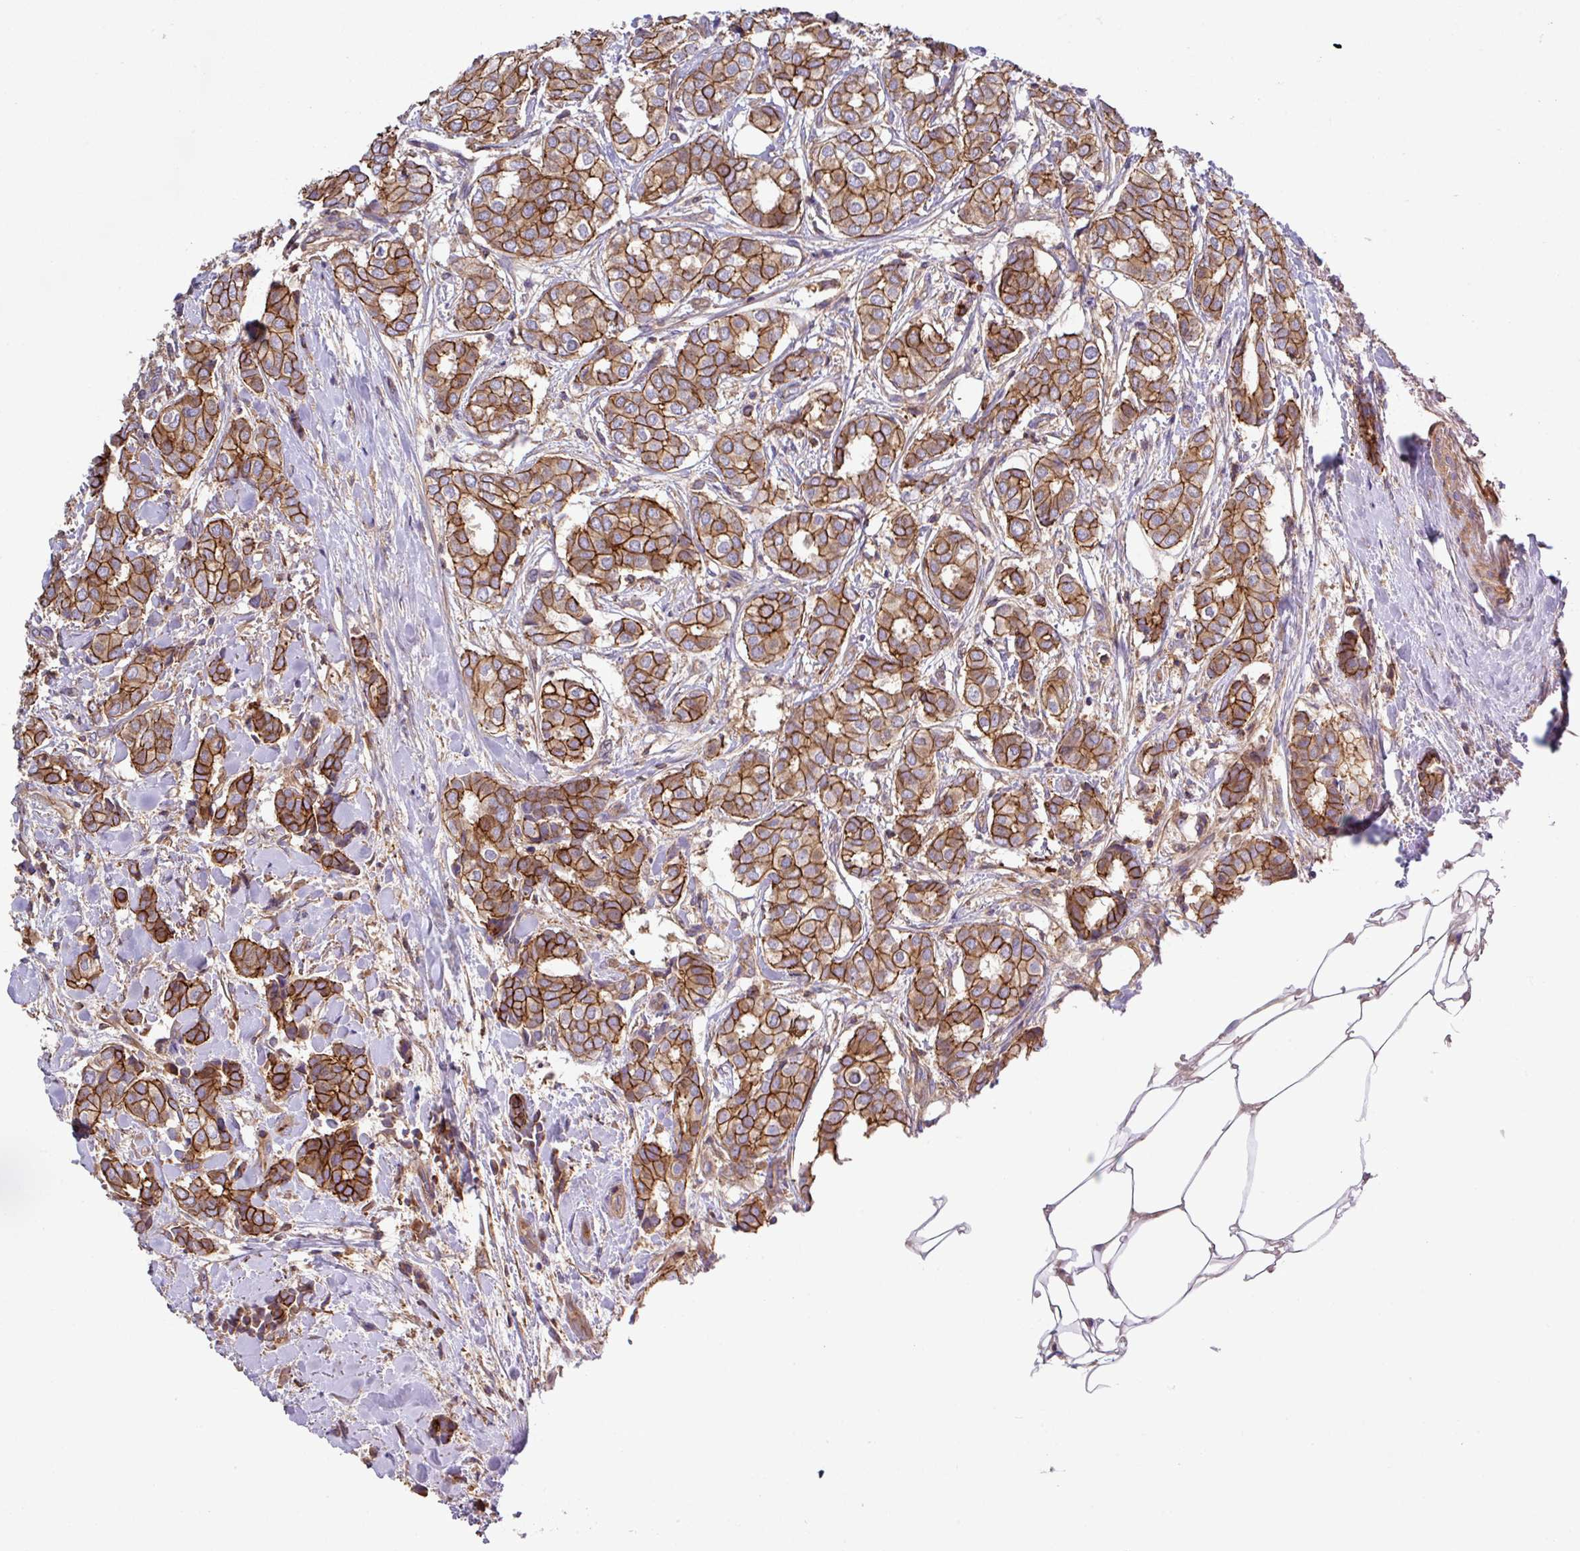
{"staining": {"intensity": "moderate", "quantity": ">75%", "location": "cytoplasmic/membranous"}, "tissue": "breast cancer", "cell_type": "Tumor cells", "image_type": "cancer", "snomed": [{"axis": "morphology", "description": "Duct carcinoma"}, {"axis": "topography", "description": "Breast"}], "caption": "Protein staining of breast intraductal carcinoma tissue exhibits moderate cytoplasmic/membranous staining in about >75% of tumor cells.", "gene": "RIC1", "patient": {"sex": "female", "age": 73}}